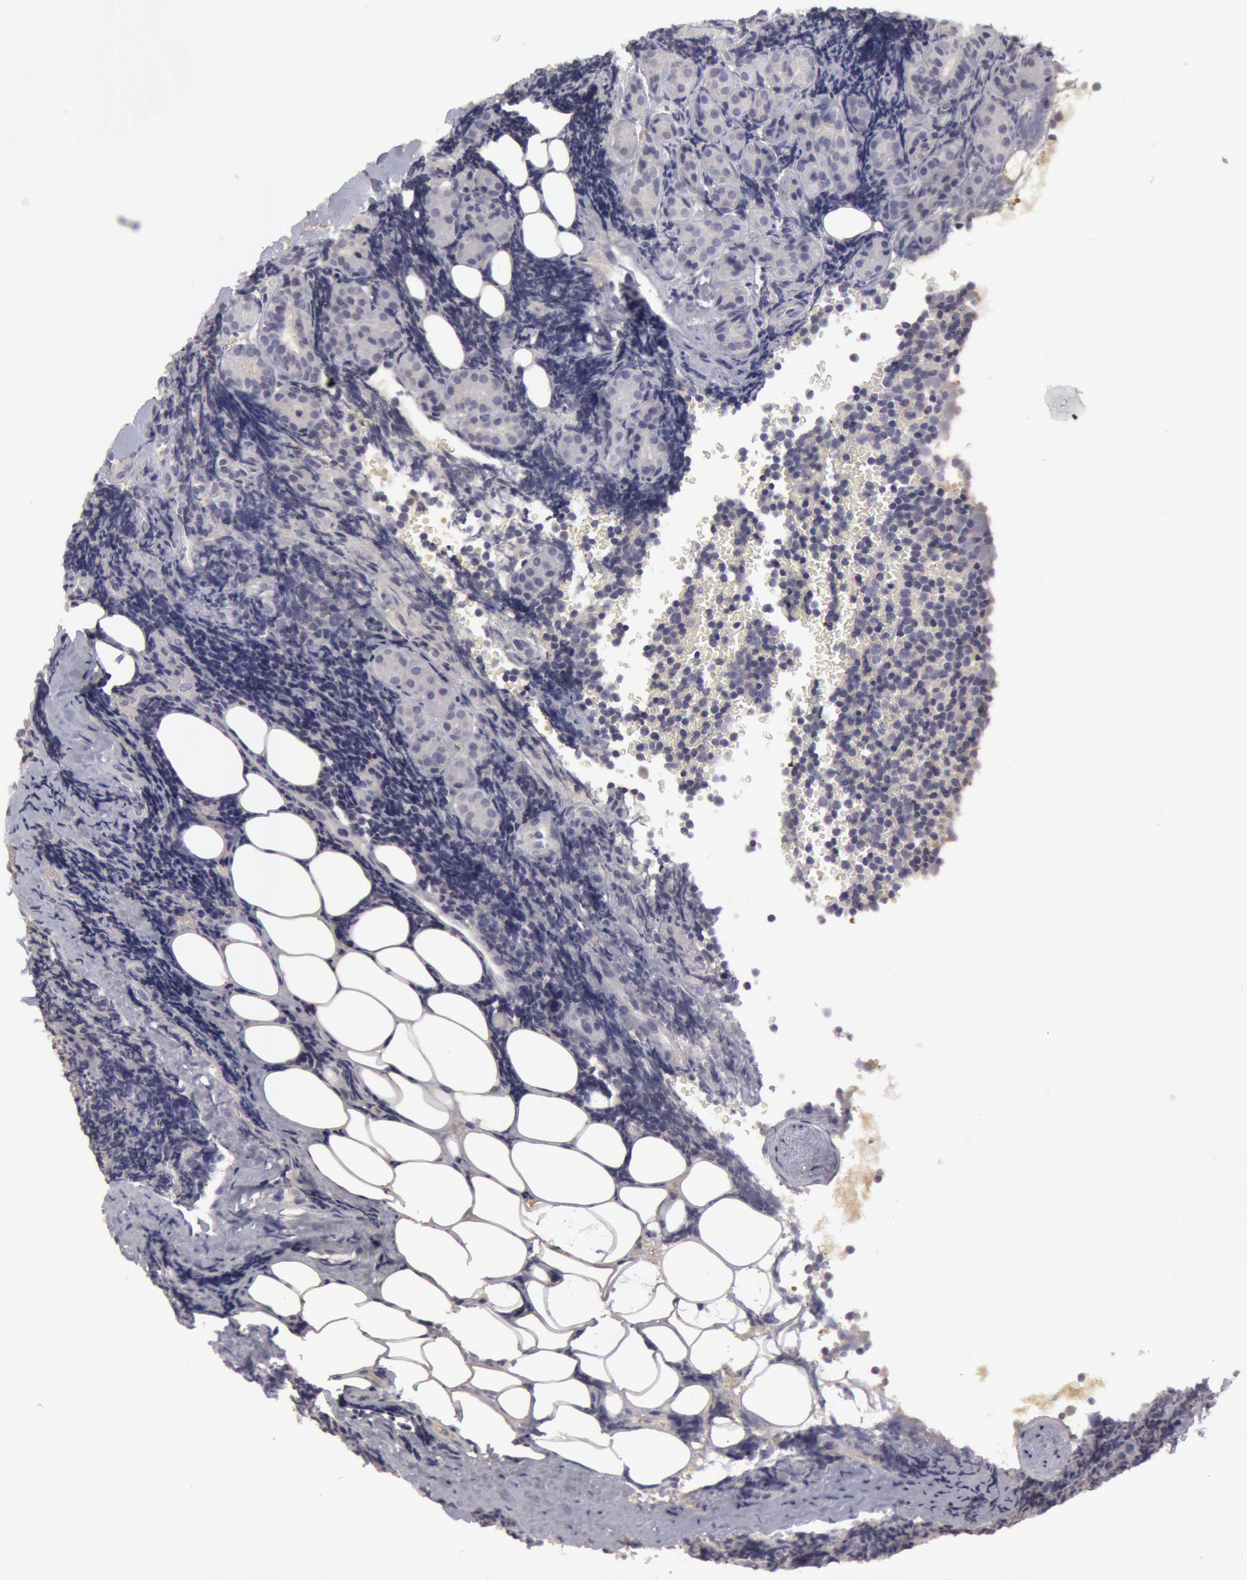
{"staining": {"intensity": "weak", "quantity": "<25%", "location": "cytoplasmic/membranous,nuclear"}, "tissue": "lymphoma", "cell_type": "Tumor cells", "image_type": "cancer", "snomed": [{"axis": "morphology", "description": "Malignant lymphoma, non-Hodgkin's type, Low grade"}, {"axis": "topography", "description": "Lymph node"}], "caption": "The immunohistochemistry photomicrograph has no significant staining in tumor cells of low-grade malignant lymphoma, non-Hodgkin's type tissue.", "gene": "CAT", "patient": {"sex": "male", "age": 57}}